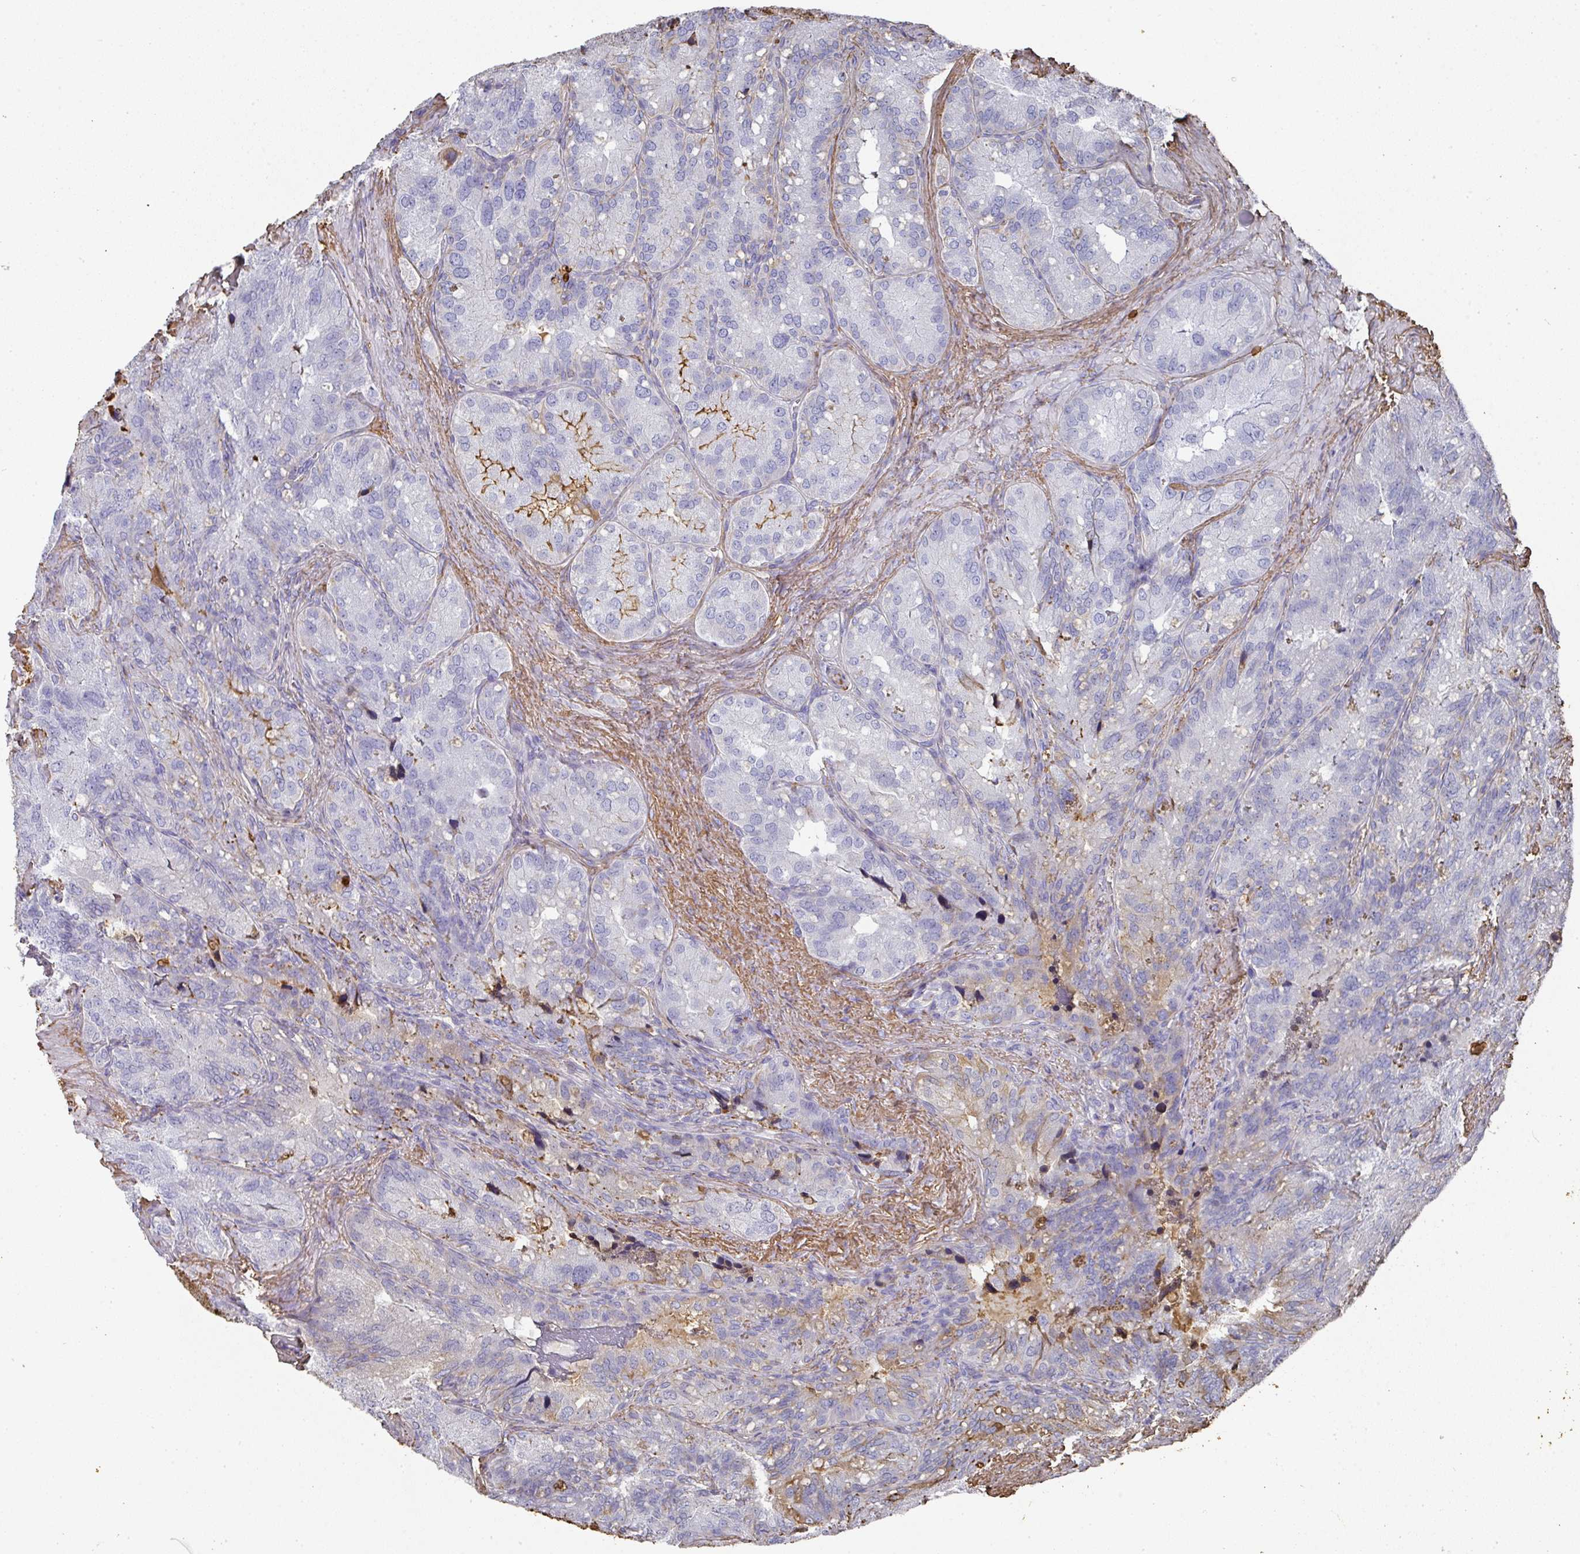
{"staining": {"intensity": "negative", "quantity": "none", "location": "none"}, "tissue": "seminal vesicle", "cell_type": "Glandular cells", "image_type": "normal", "snomed": [{"axis": "morphology", "description": "Normal tissue, NOS"}, {"axis": "topography", "description": "Seminal veicle"}], "caption": "This is an IHC image of unremarkable seminal vesicle. There is no positivity in glandular cells.", "gene": "ALB", "patient": {"sex": "male", "age": 69}}